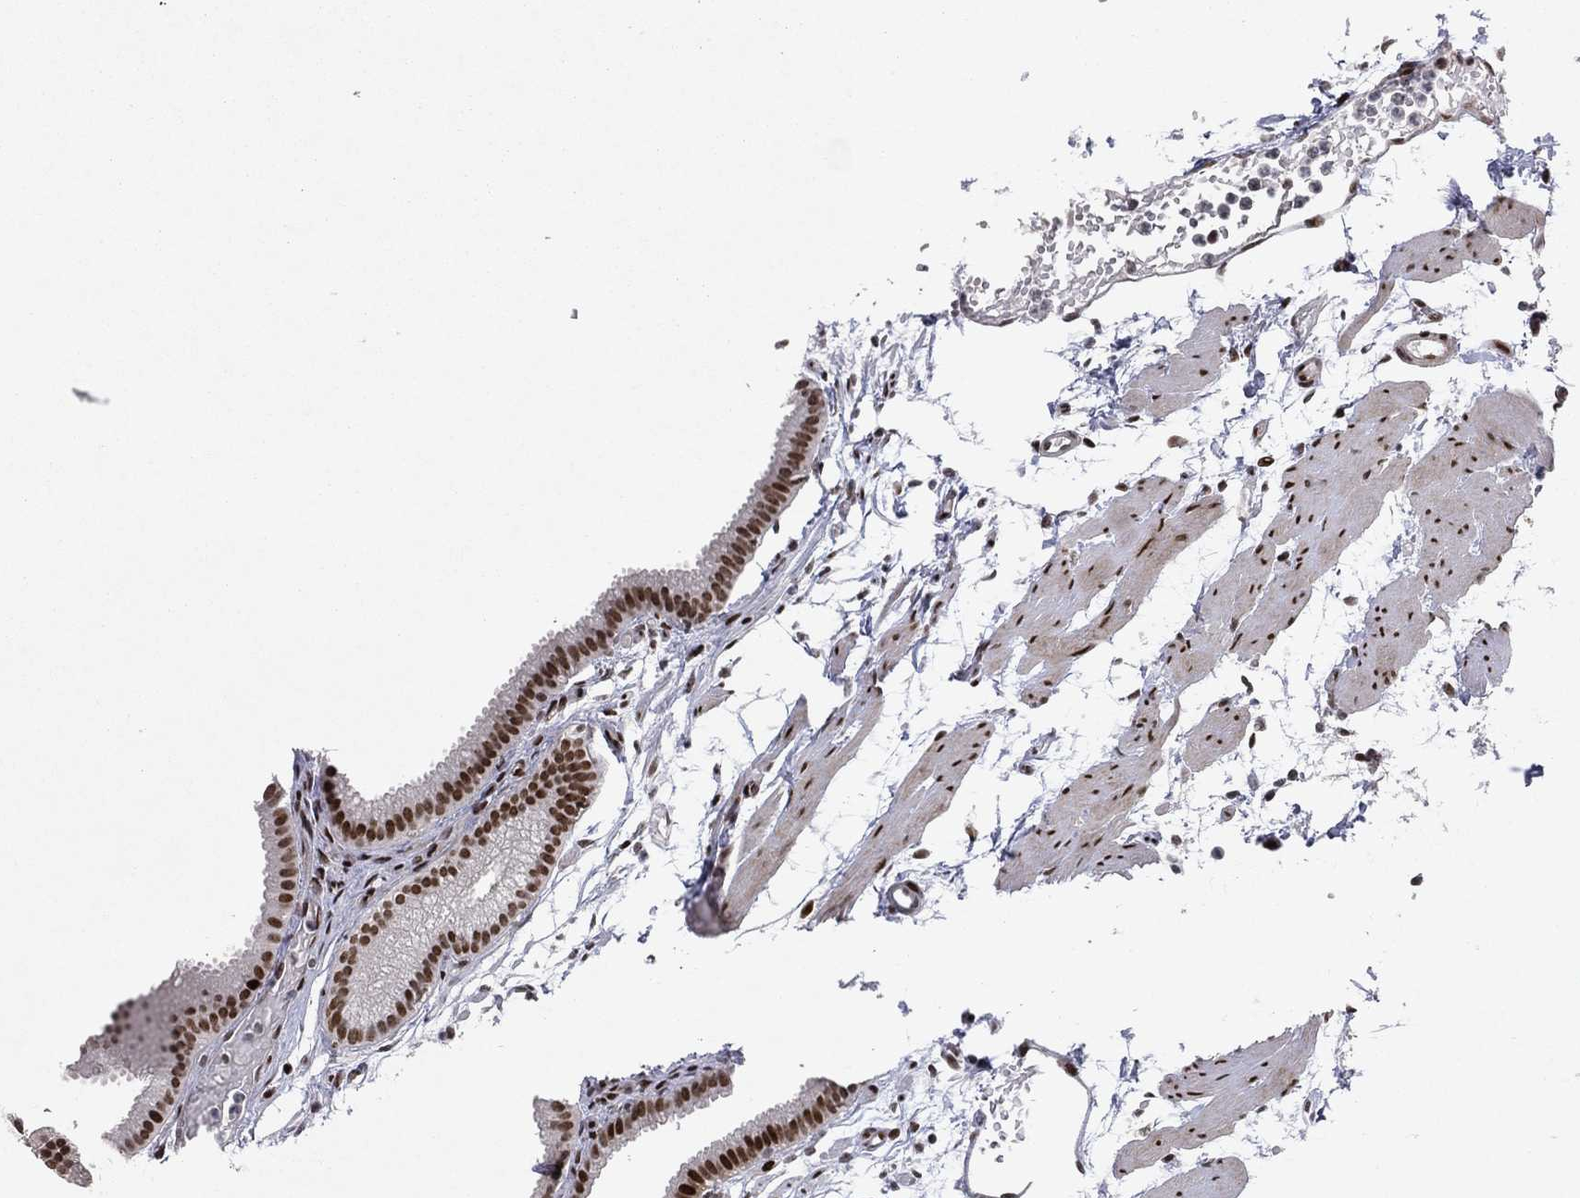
{"staining": {"intensity": "strong", "quantity": ">75%", "location": "nuclear"}, "tissue": "gallbladder", "cell_type": "Glandular cells", "image_type": "normal", "snomed": [{"axis": "morphology", "description": "Normal tissue, NOS"}, {"axis": "topography", "description": "Gallbladder"}, {"axis": "topography", "description": "Peripheral nerve tissue"}], "caption": "Immunohistochemical staining of benign gallbladder displays high levels of strong nuclear staining in about >75% of glandular cells. Using DAB (brown) and hematoxylin (blue) stains, captured at high magnification using brightfield microscopy.", "gene": "RTF1", "patient": {"sex": "female", "age": 45}}